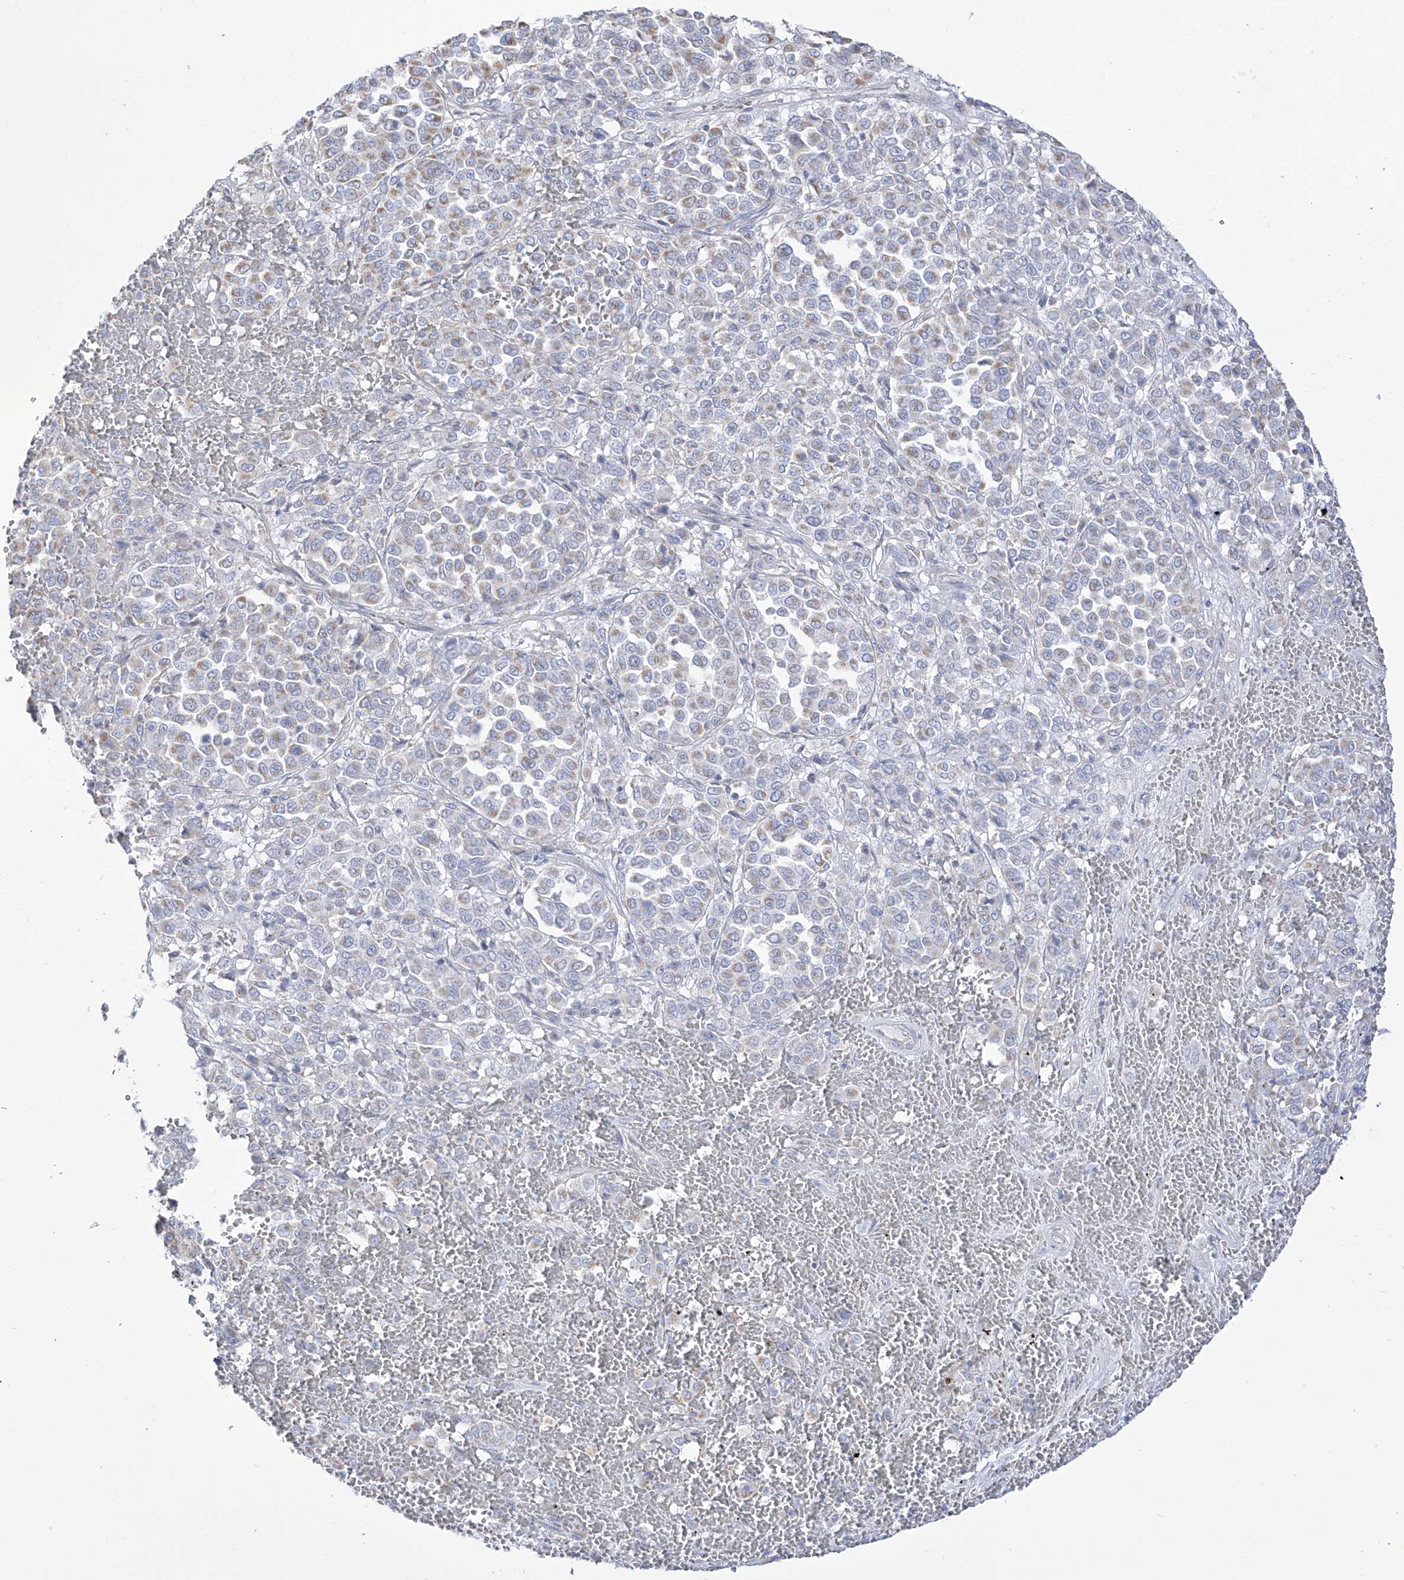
{"staining": {"intensity": "weak", "quantity": "<25%", "location": "cytoplasmic/membranous"}, "tissue": "melanoma", "cell_type": "Tumor cells", "image_type": "cancer", "snomed": [{"axis": "morphology", "description": "Malignant melanoma, Metastatic site"}, {"axis": "topography", "description": "Pancreas"}], "caption": "This micrograph is of malignant melanoma (metastatic site) stained with IHC to label a protein in brown with the nuclei are counter-stained blue. There is no staining in tumor cells.", "gene": "RCHY1", "patient": {"sex": "female", "age": 30}}